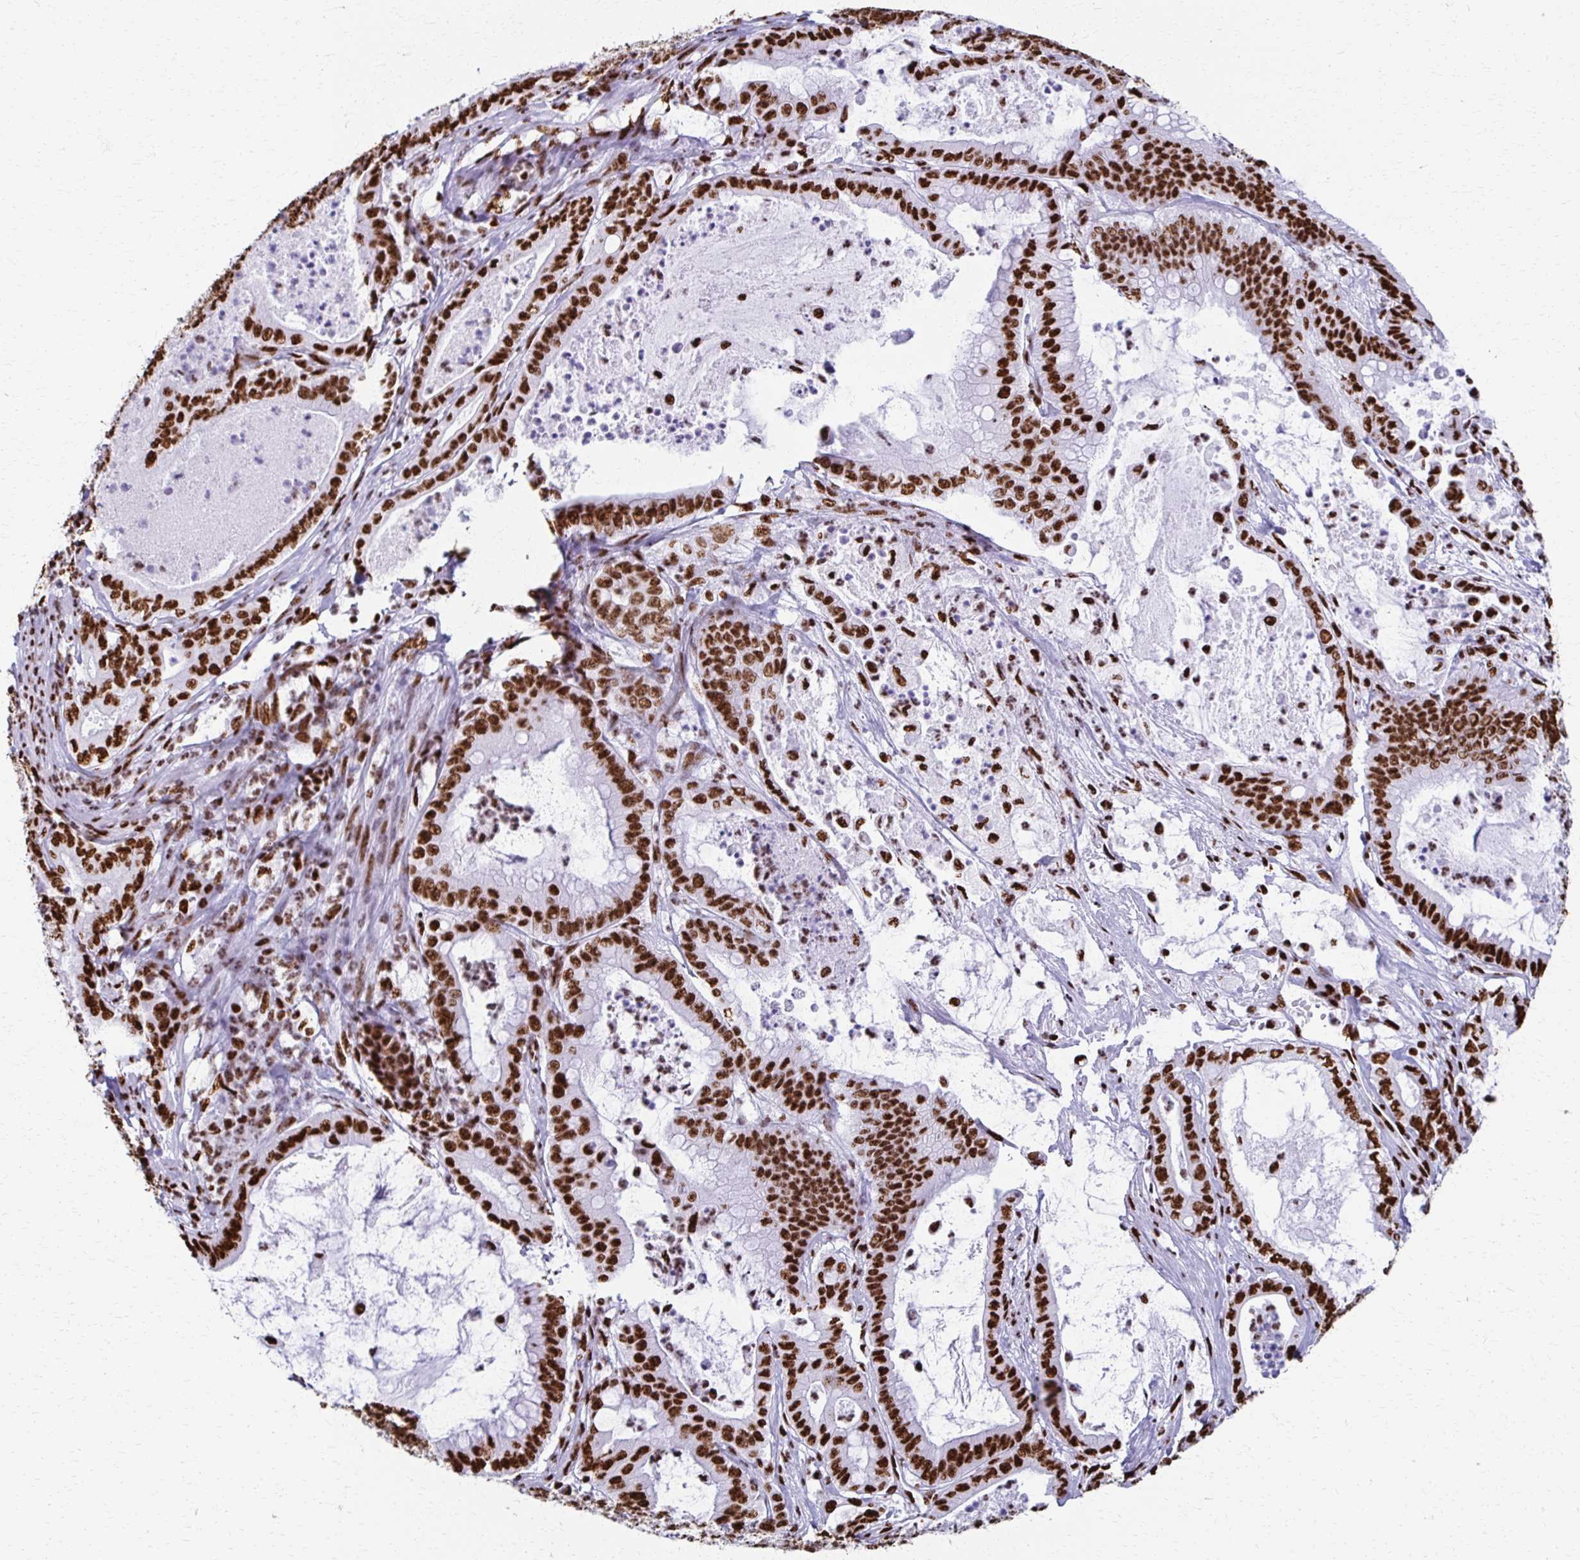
{"staining": {"intensity": "strong", "quantity": ">75%", "location": "nuclear"}, "tissue": "pancreatic cancer", "cell_type": "Tumor cells", "image_type": "cancer", "snomed": [{"axis": "morphology", "description": "Adenocarcinoma, NOS"}, {"axis": "topography", "description": "Pancreas"}], "caption": "Immunohistochemistry (IHC) micrograph of neoplastic tissue: pancreatic cancer (adenocarcinoma) stained using immunohistochemistry (IHC) demonstrates high levels of strong protein expression localized specifically in the nuclear of tumor cells, appearing as a nuclear brown color.", "gene": "NONO", "patient": {"sex": "male", "age": 71}}